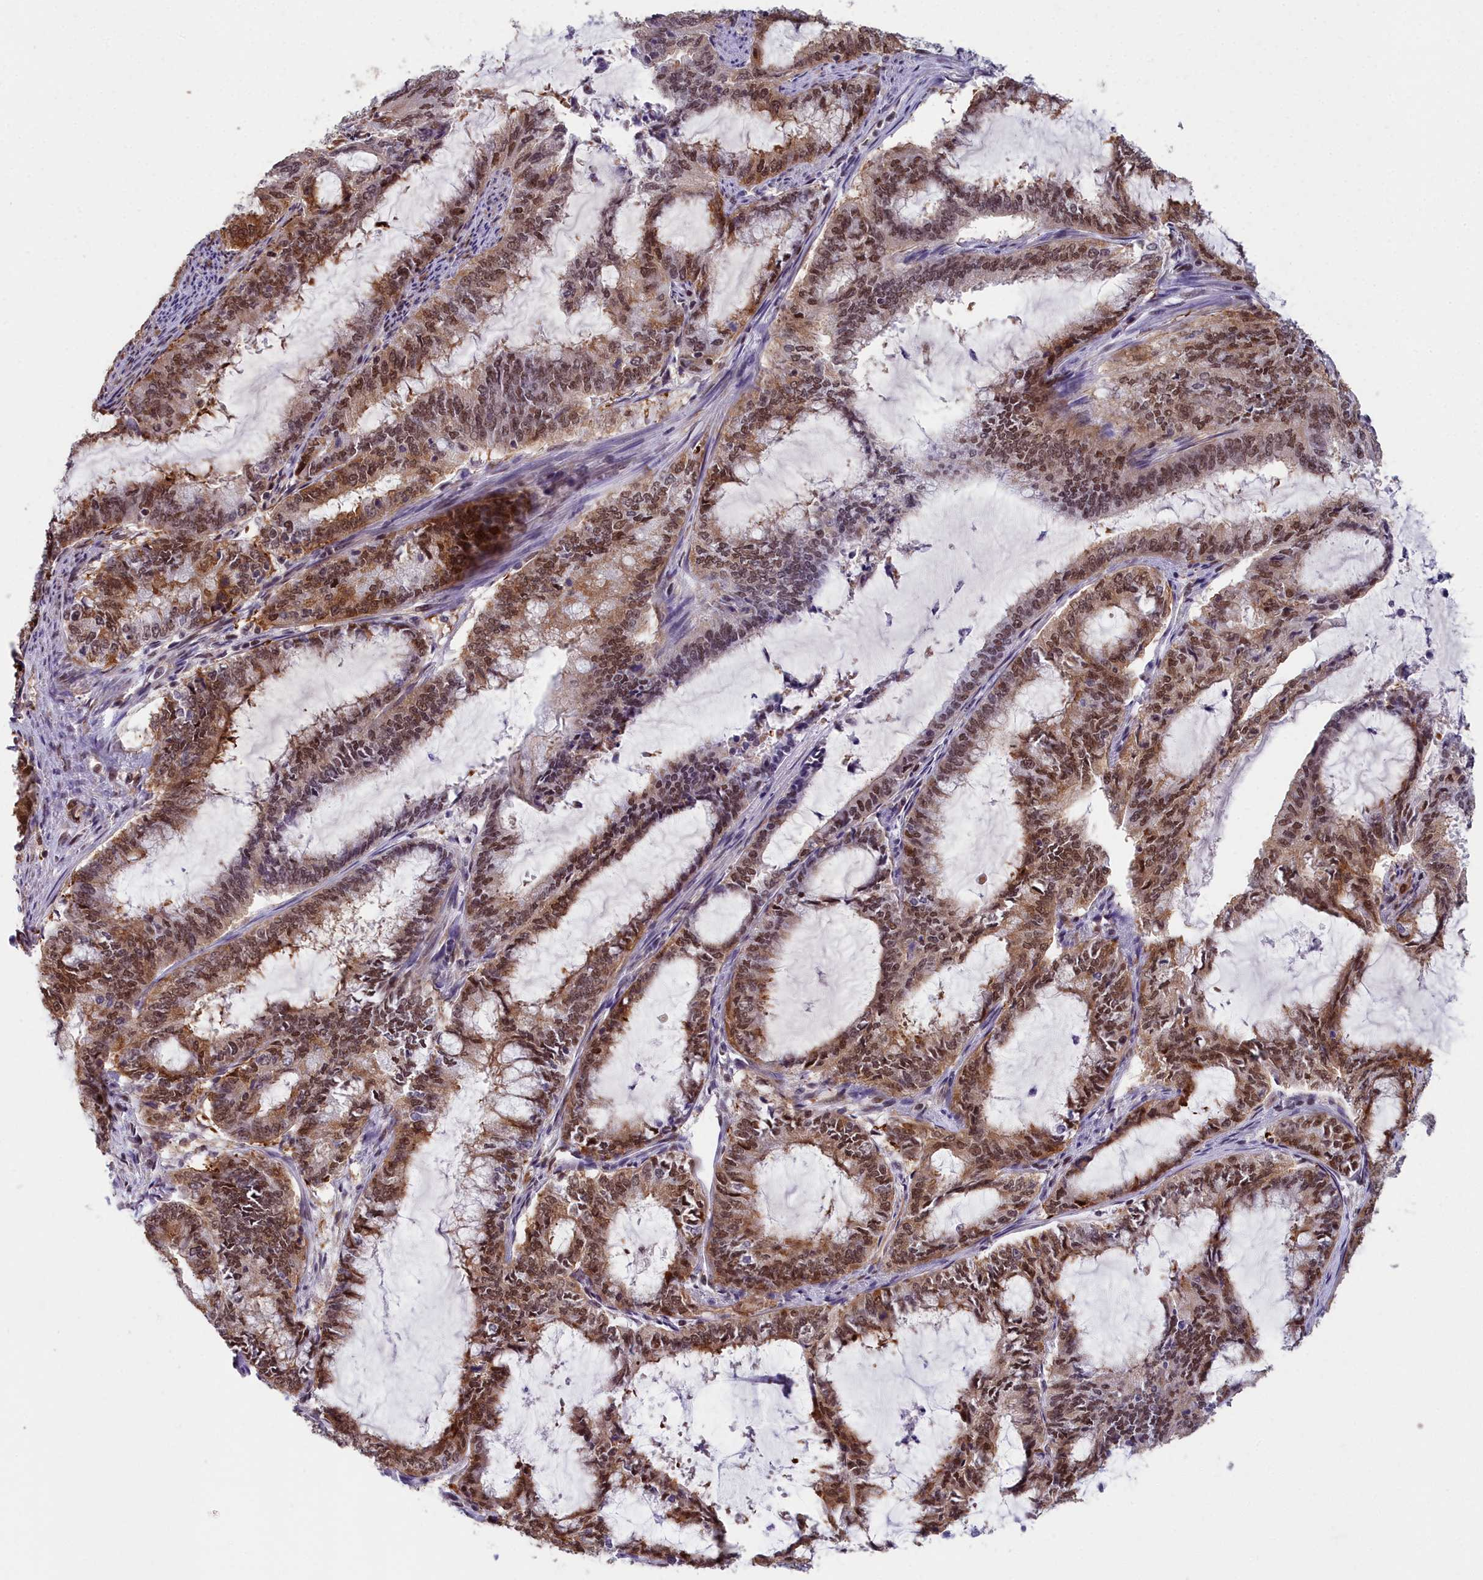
{"staining": {"intensity": "strong", "quantity": ">75%", "location": "cytoplasmic/membranous,nuclear"}, "tissue": "endometrial cancer", "cell_type": "Tumor cells", "image_type": "cancer", "snomed": [{"axis": "morphology", "description": "Adenocarcinoma, NOS"}, {"axis": "topography", "description": "Endometrium"}], "caption": "High-power microscopy captured an immunohistochemistry (IHC) photomicrograph of adenocarcinoma (endometrial), revealing strong cytoplasmic/membranous and nuclear staining in about >75% of tumor cells.", "gene": "CCDC97", "patient": {"sex": "female", "age": 51}}